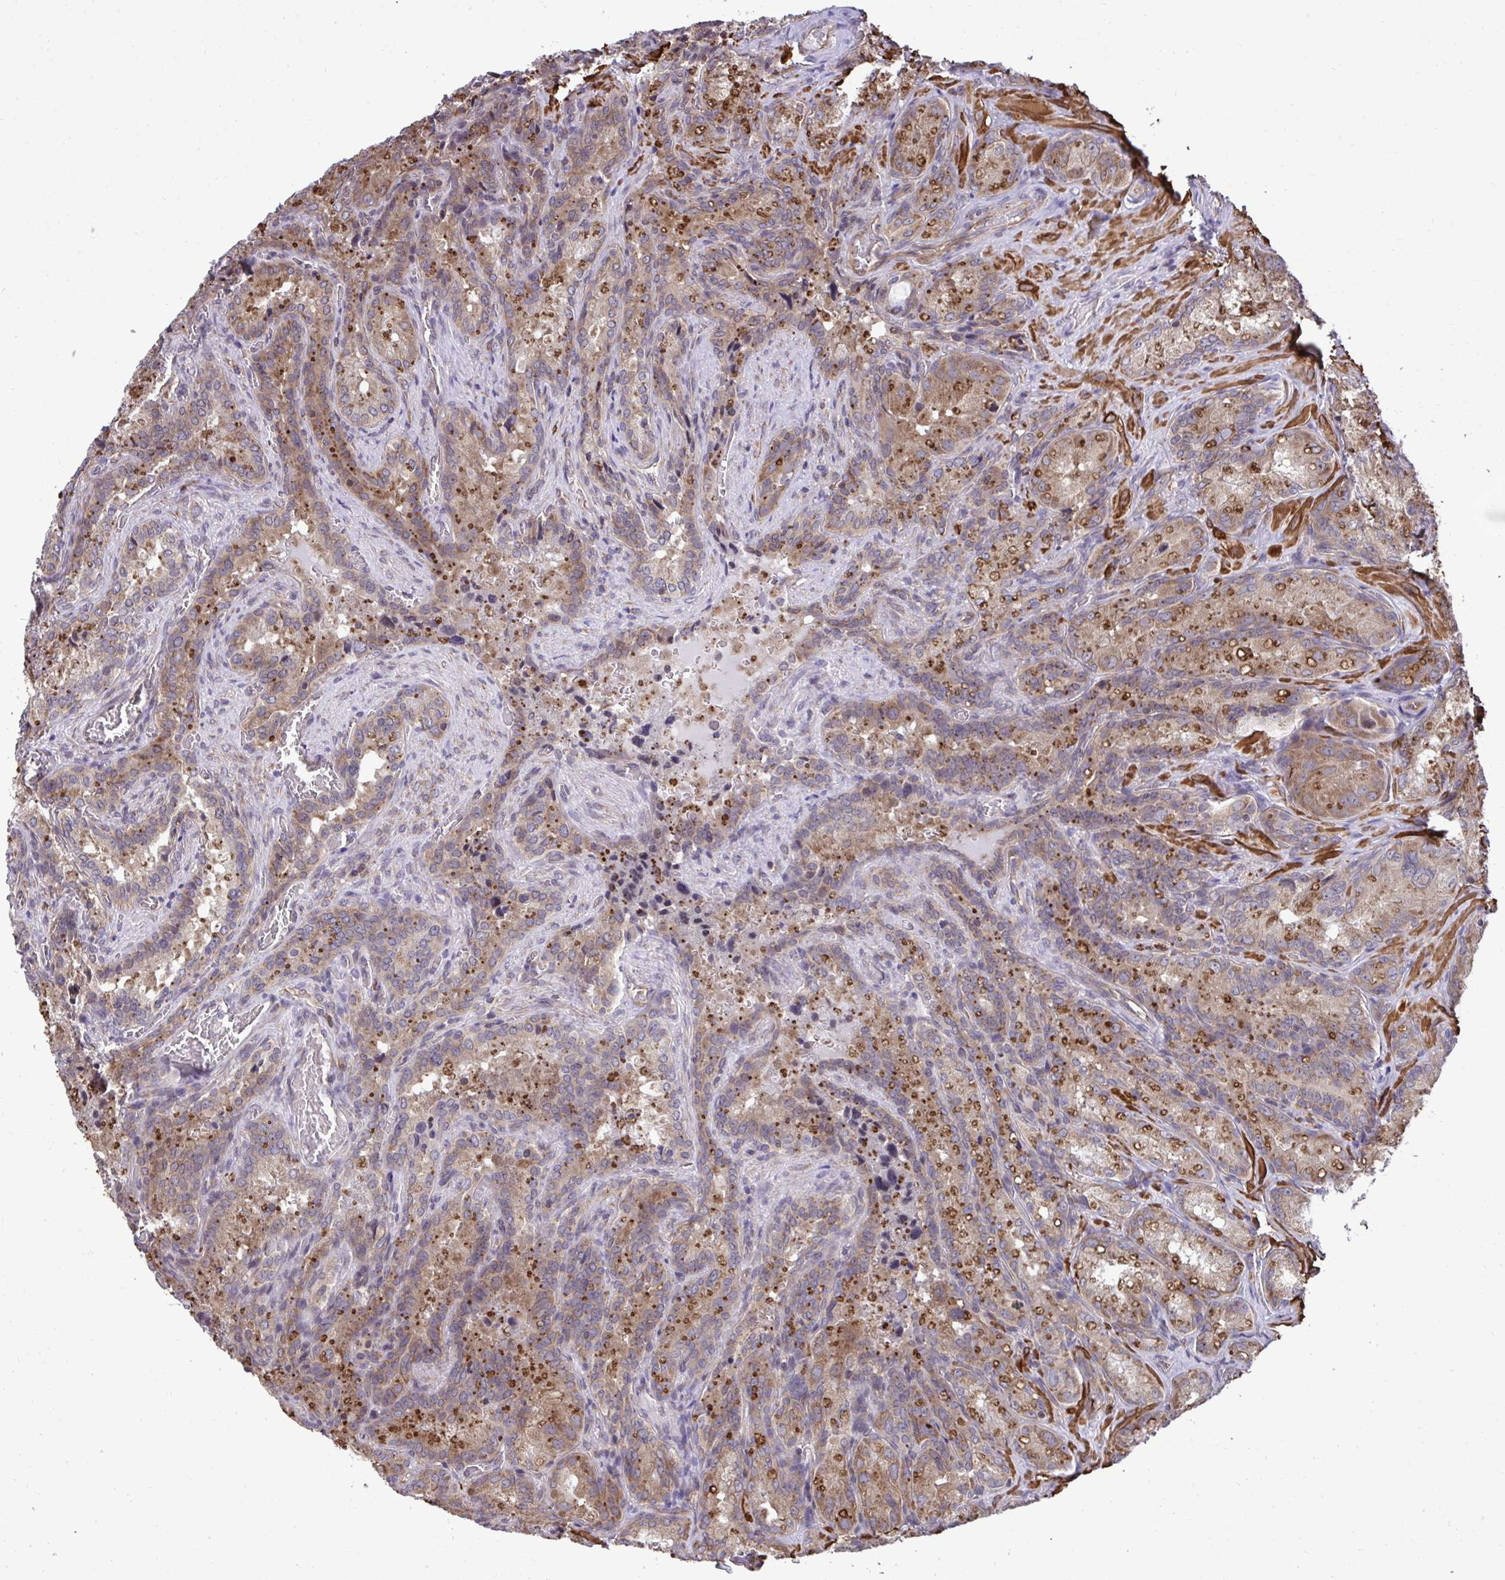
{"staining": {"intensity": "strong", "quantity": "25%-75%", "location": "cytoplasmic/membranous"}, "tissue": "seminal vesicle", "cell_type": "Glandular cells", "image_type": "normal", "snomed": [{"axis": "morphology", "description": "Normal tissue, NOS"}, {"axis": "topography", "description": "Seminal veicle"}], "caption": "Immunohistochemistry of benign human seminal vesicle demonstrates high levels of strong cytoplasmic/membranous staining in about 25%-75% of glandular cells.", "gene": "RPS15", "patient": {"sex": "male", "age": 47}}